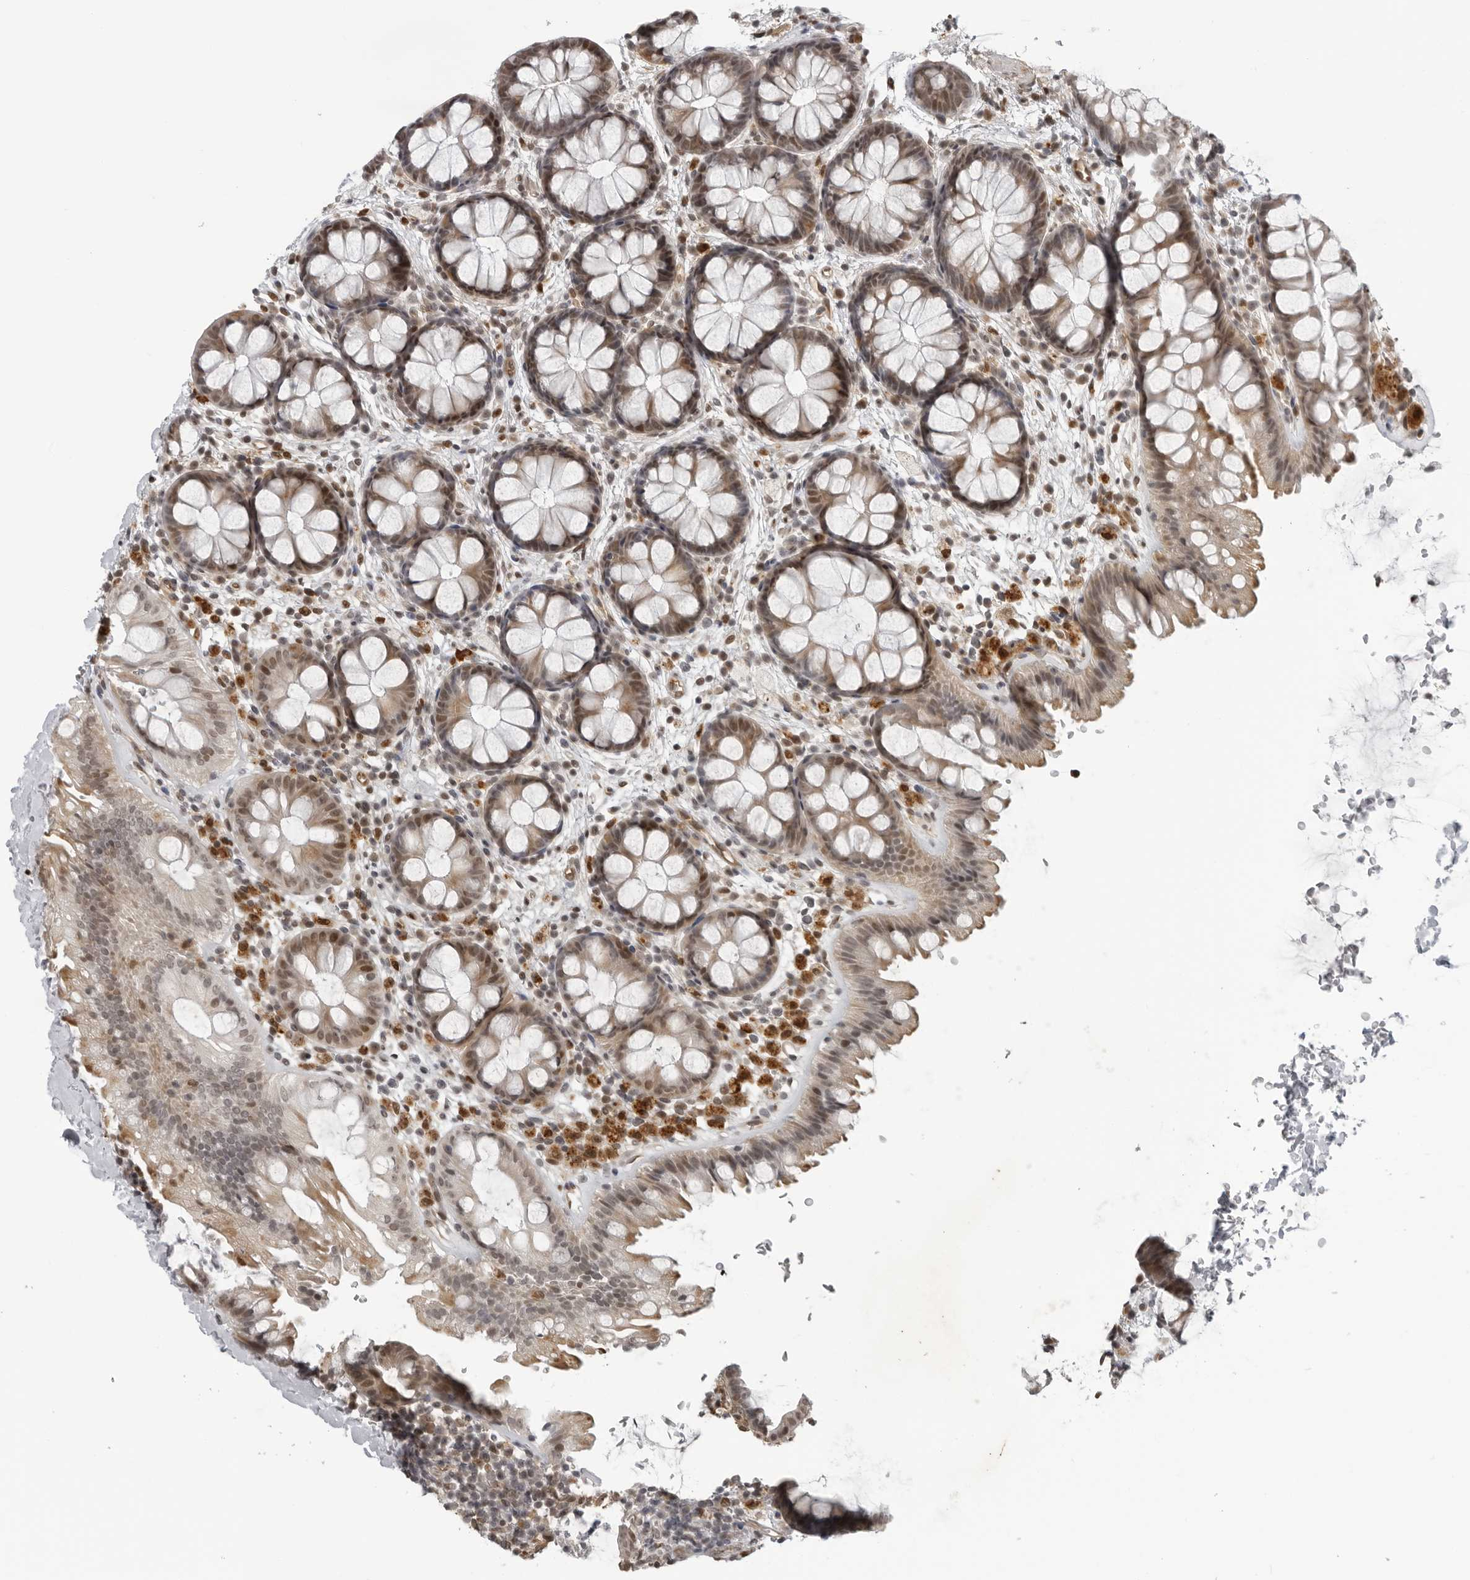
{"staining": {"intensity": "moderate", "quantity": ">75%", "location": "cytoplasmic/membranous,nuclear"}, "tissue": "colon", "cell_type": "Endothelial cells", "image_type": "normal", "snomed": [{"axis": "morphology", "description": "Normal tissue, NOS"}, {"axis": "topography", "description": "Colon"}], "caption": "Immunohistochemical staining of unremarkable colon reveals >75% levels of moderate cytoplasmic/membranous,nuclear protein expression in approximately >75% of endothelial cells.", "gene": "MAF", "patient": {"sex": "female", "age": 62}}